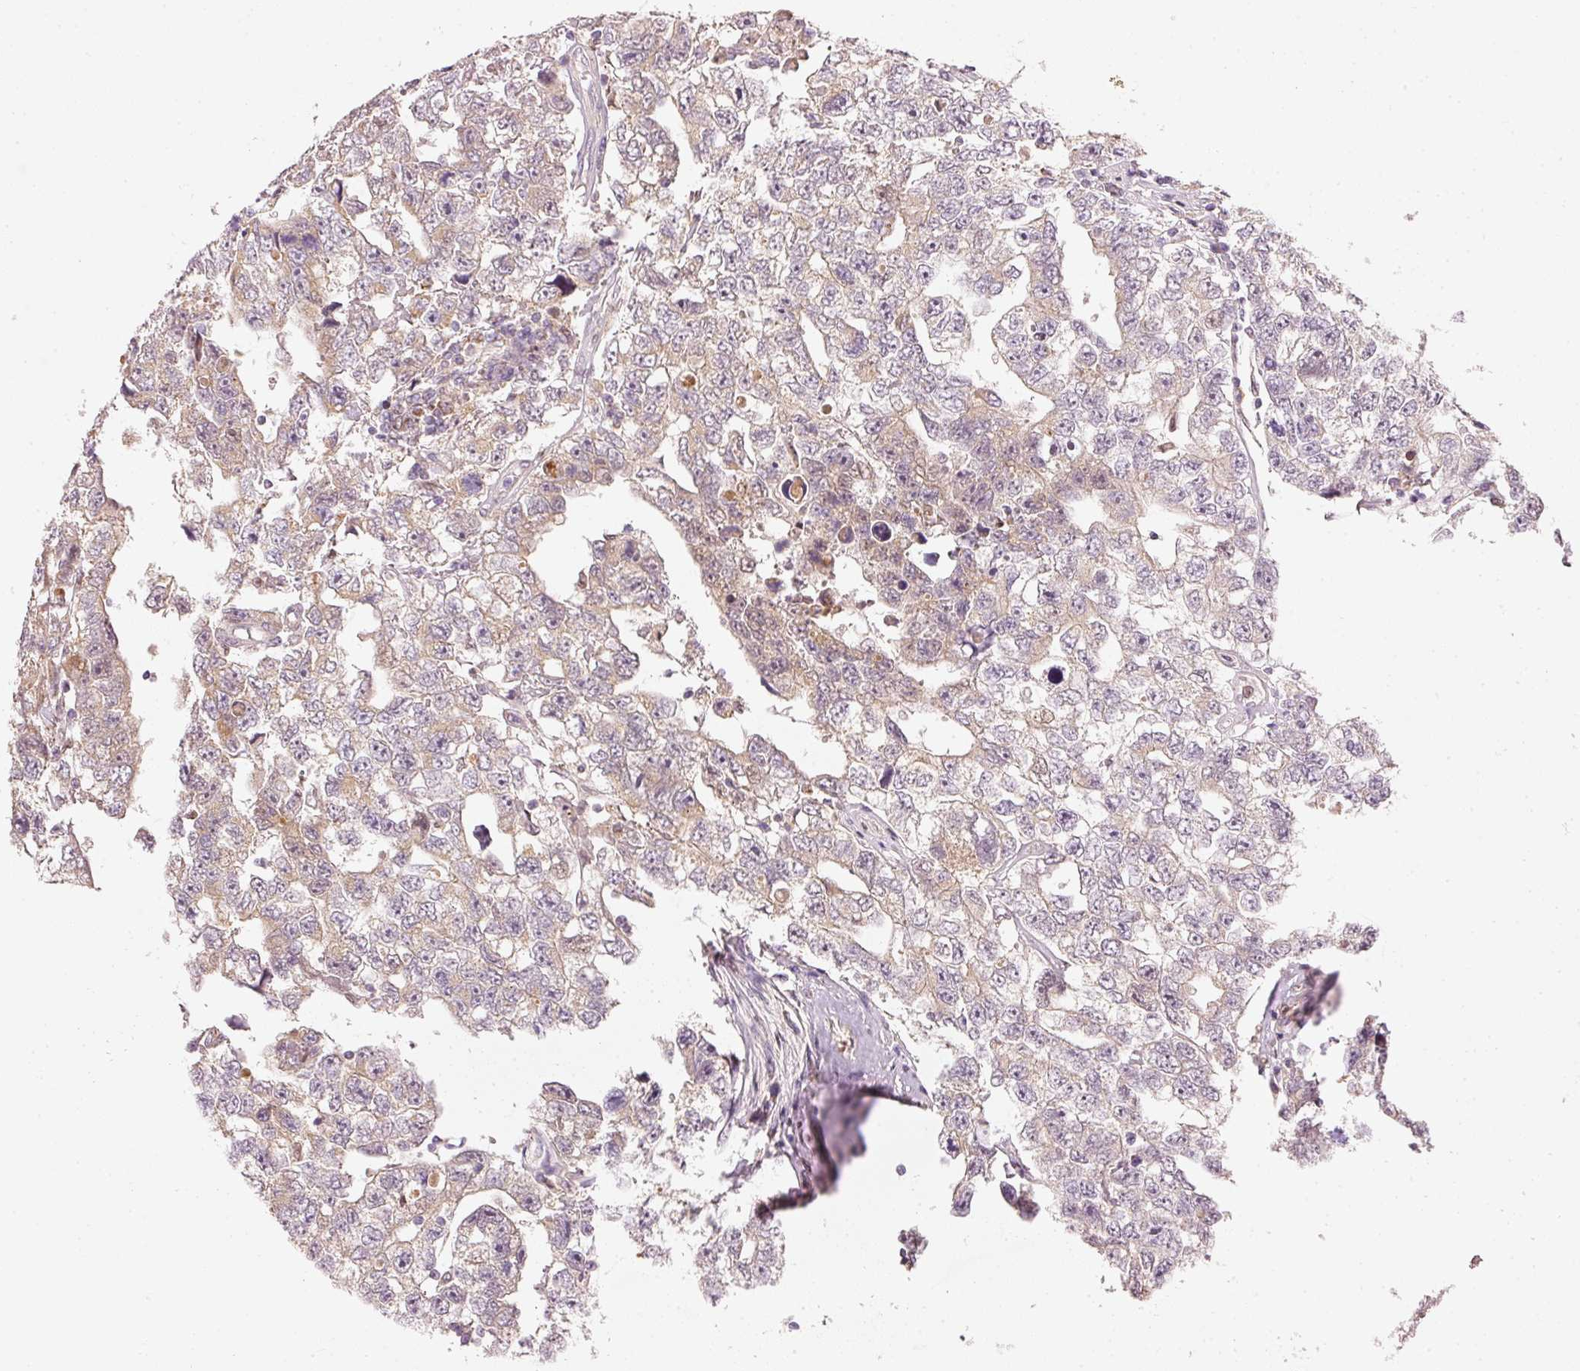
{"staining": {"intensity": "weak", "quantity": ">75%", "location": "cytoplasmic/membranous"}, "tissue": "testis cancer", "cell_type": "Tumor cells", "image_type": "cancer", "snomed": [{"axis": "morphology", "description": "Carcinoma, Embryonal, NOS"}, {"axis": "topography", "description": "Testis"}], "caption": "Testis cancer (embryonal carcinoma) stained with a brown dye demonstrates weak cytoplasmic/membranous positive expression in about >75% of tumor cells.", "gene": "MTHFD1L", "patient": {"sex": "male", "age": 22}}